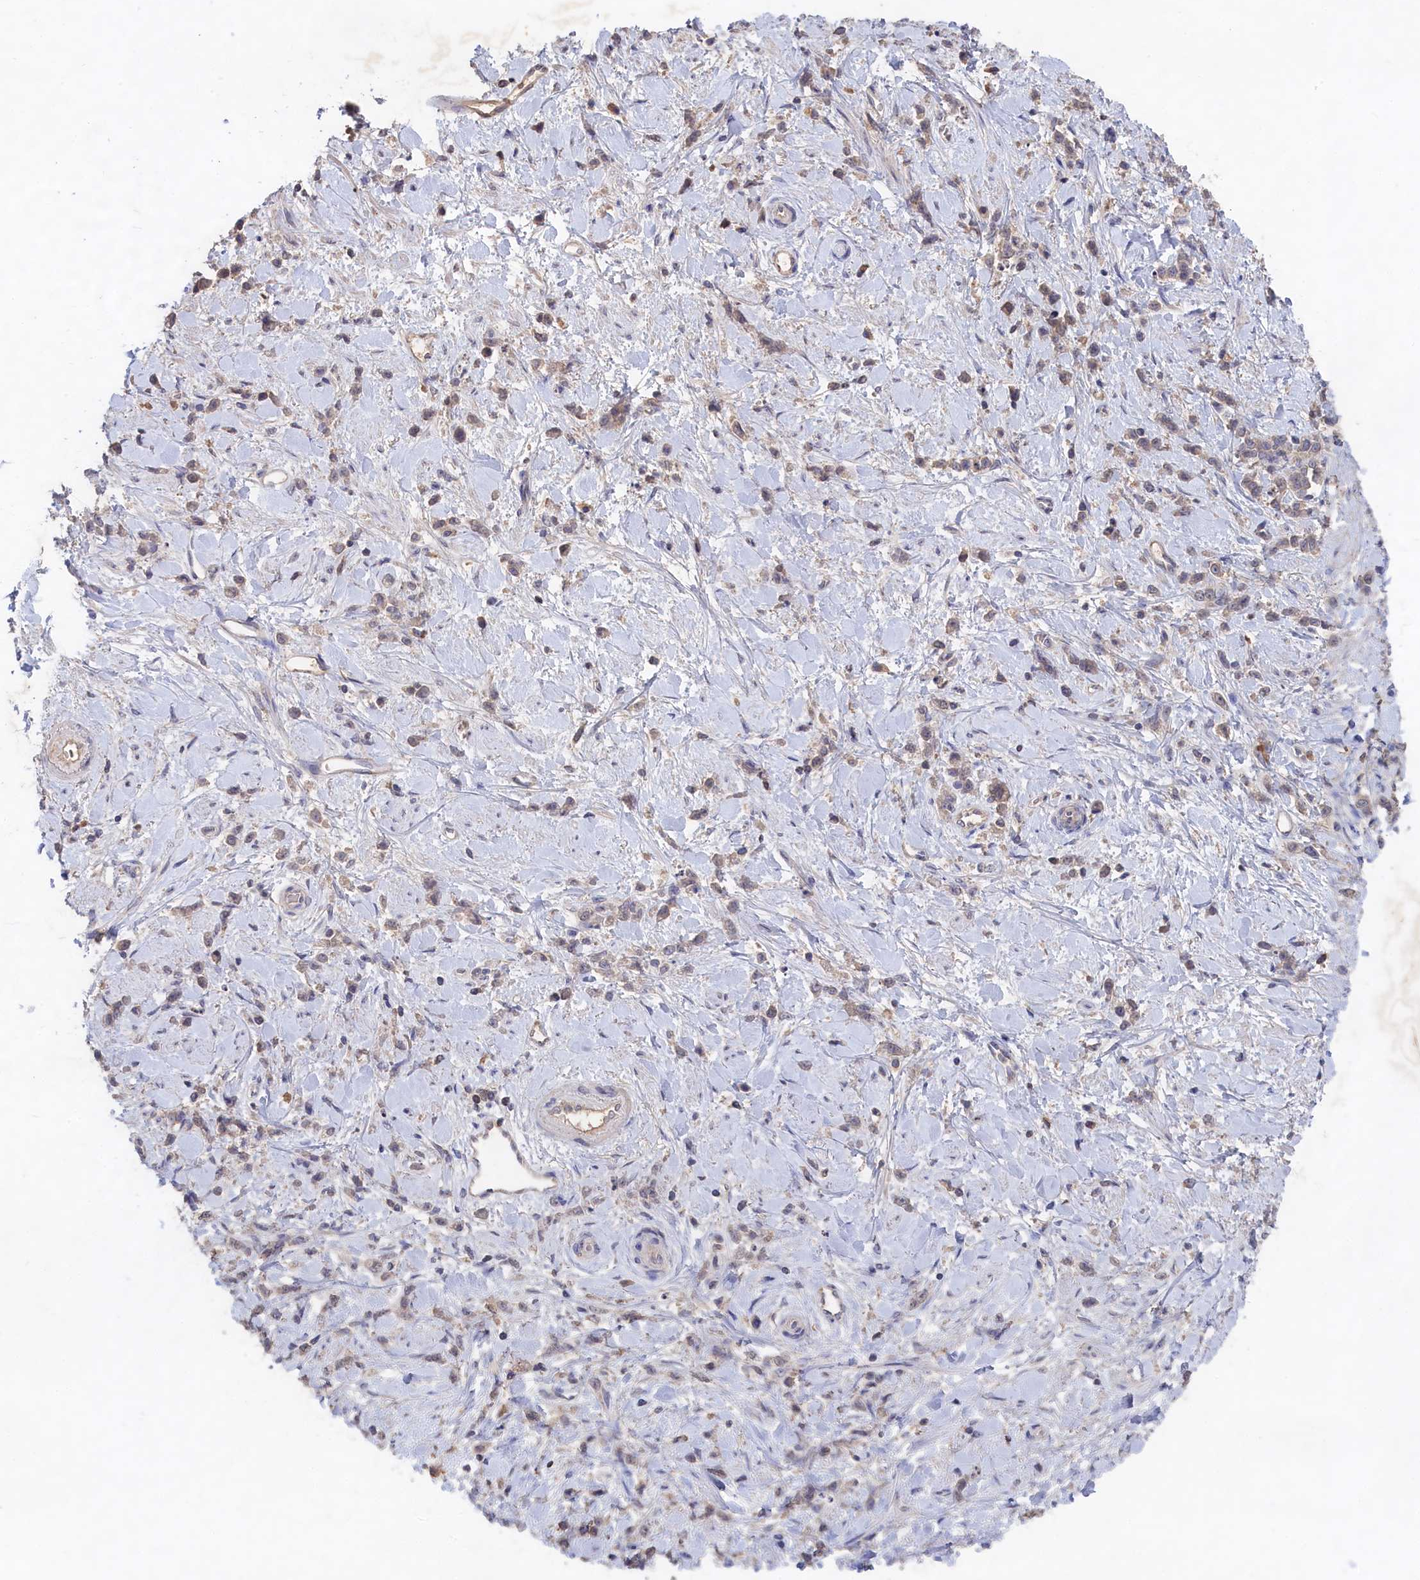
{"staining": {"intensity": "negative", "quantity": "none", "location": "none"}, "tissue": "stomach cancer", "cell_type": "Tumor cells", "image_type": "cancer", "snomed": [{"axis": "morphology", "description": "Adenocarcinoma, NOS"}, {"axis": "topography", "description": "Stomach"}], "caption": "An image of human stomach cancer (adenocarcinoma) is negative for staining in tumor cells.", "gene": "CELF5", "patient": {"sex": "female", "age": 60}}